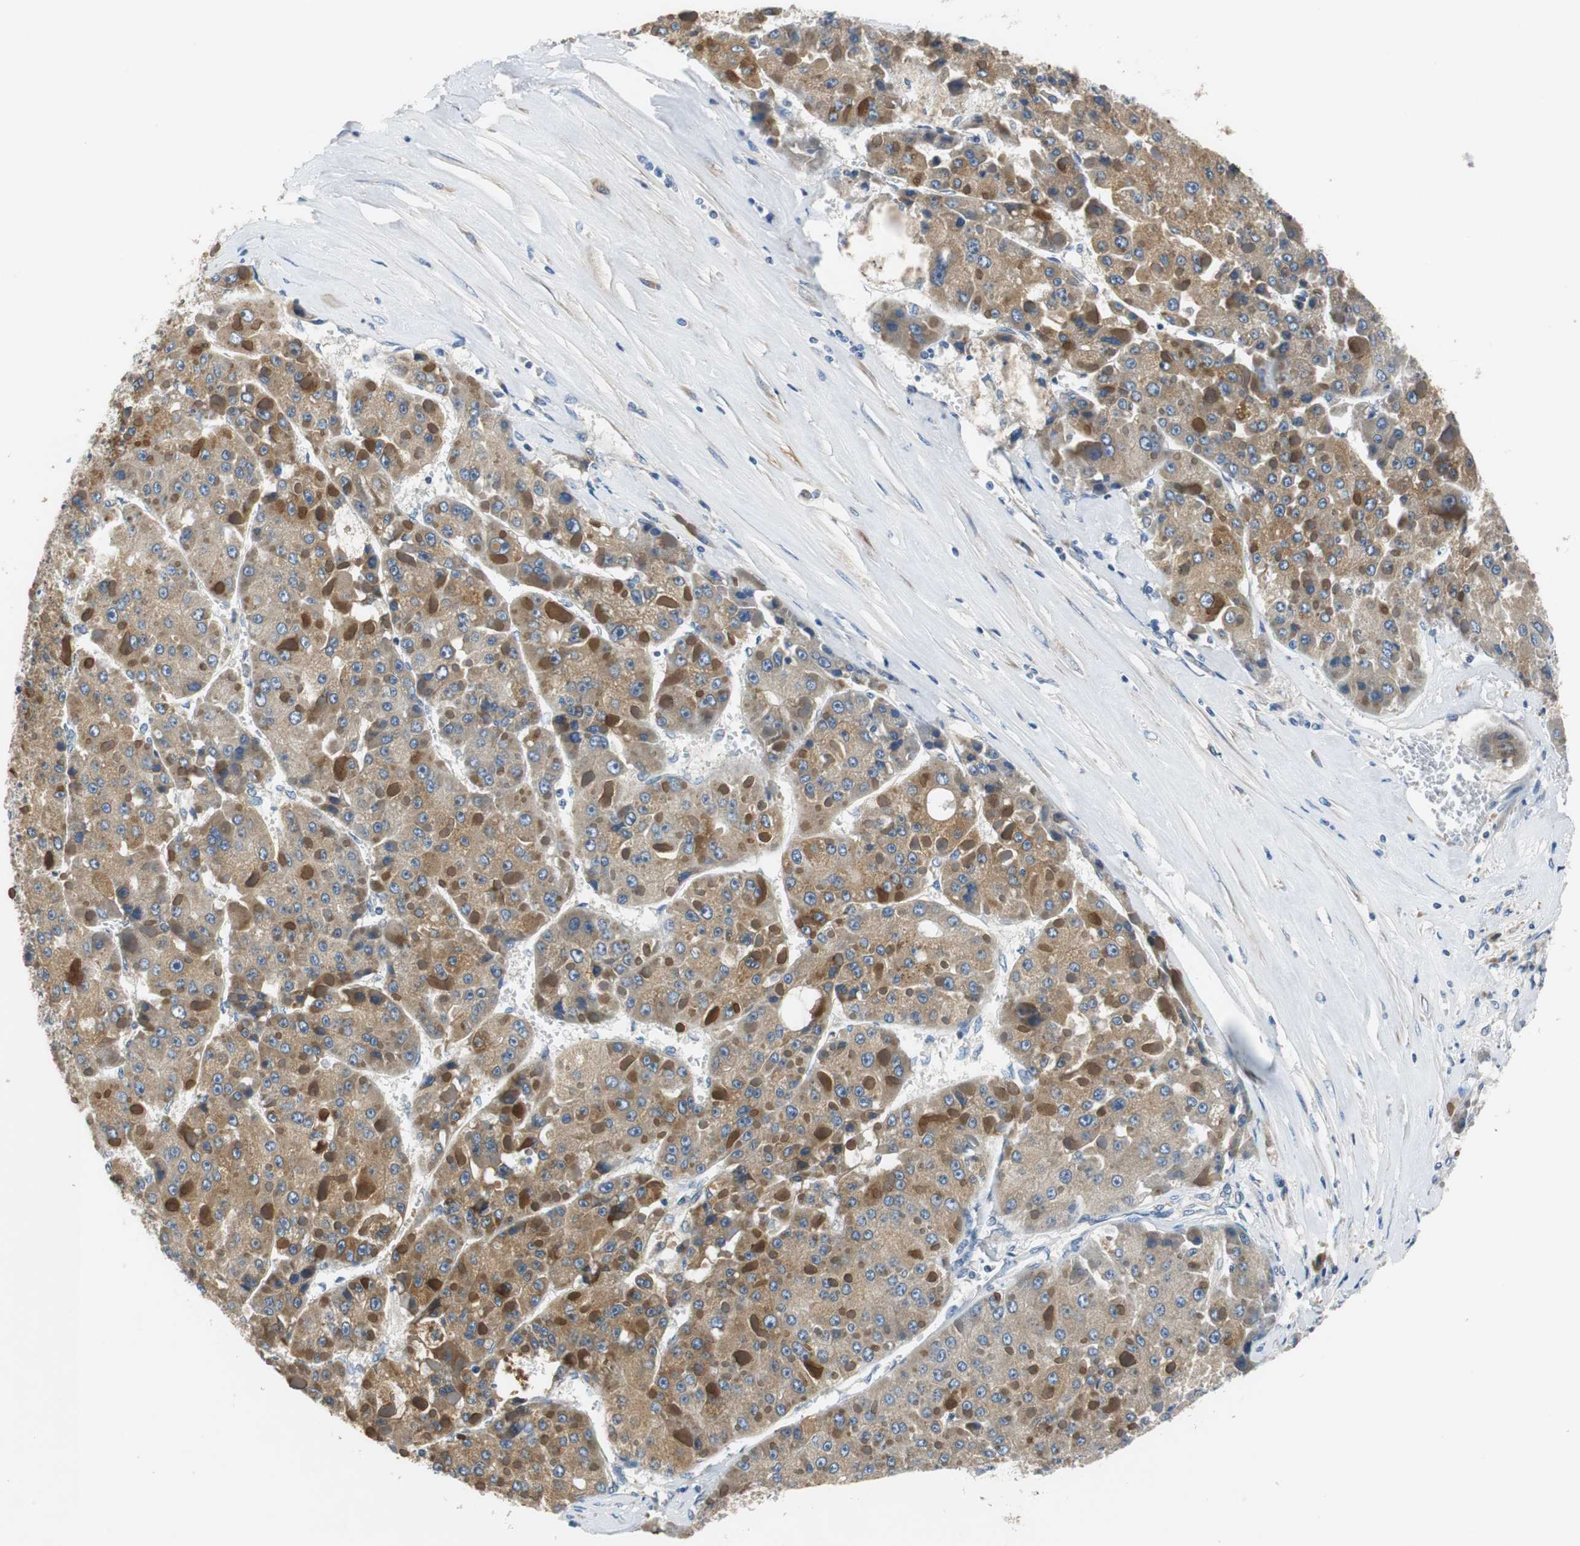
{"staining": {"intensity": "strong", "quantity": ">75%", "location": "cytoplasmic/membranous"}, "tissue": "liver cancer", "cell_type": "Tumor cells", "image_type": "cancer", "snomed": [{"axis": "morphology", "description": "Carcinoma, Hepatocellular, NOS"}, {"axis": "topography", "description": "Liver"}], "caption": "The photomicrograph demonstrates immunohistochemical staining of liver cancer (hepatocellular carcinoma). There is strong cytoplasmic/membranous expression is present in about >75% of tumor cells.", "gene": "FADS2", "patient": {"sex": "female", "age": 73}}